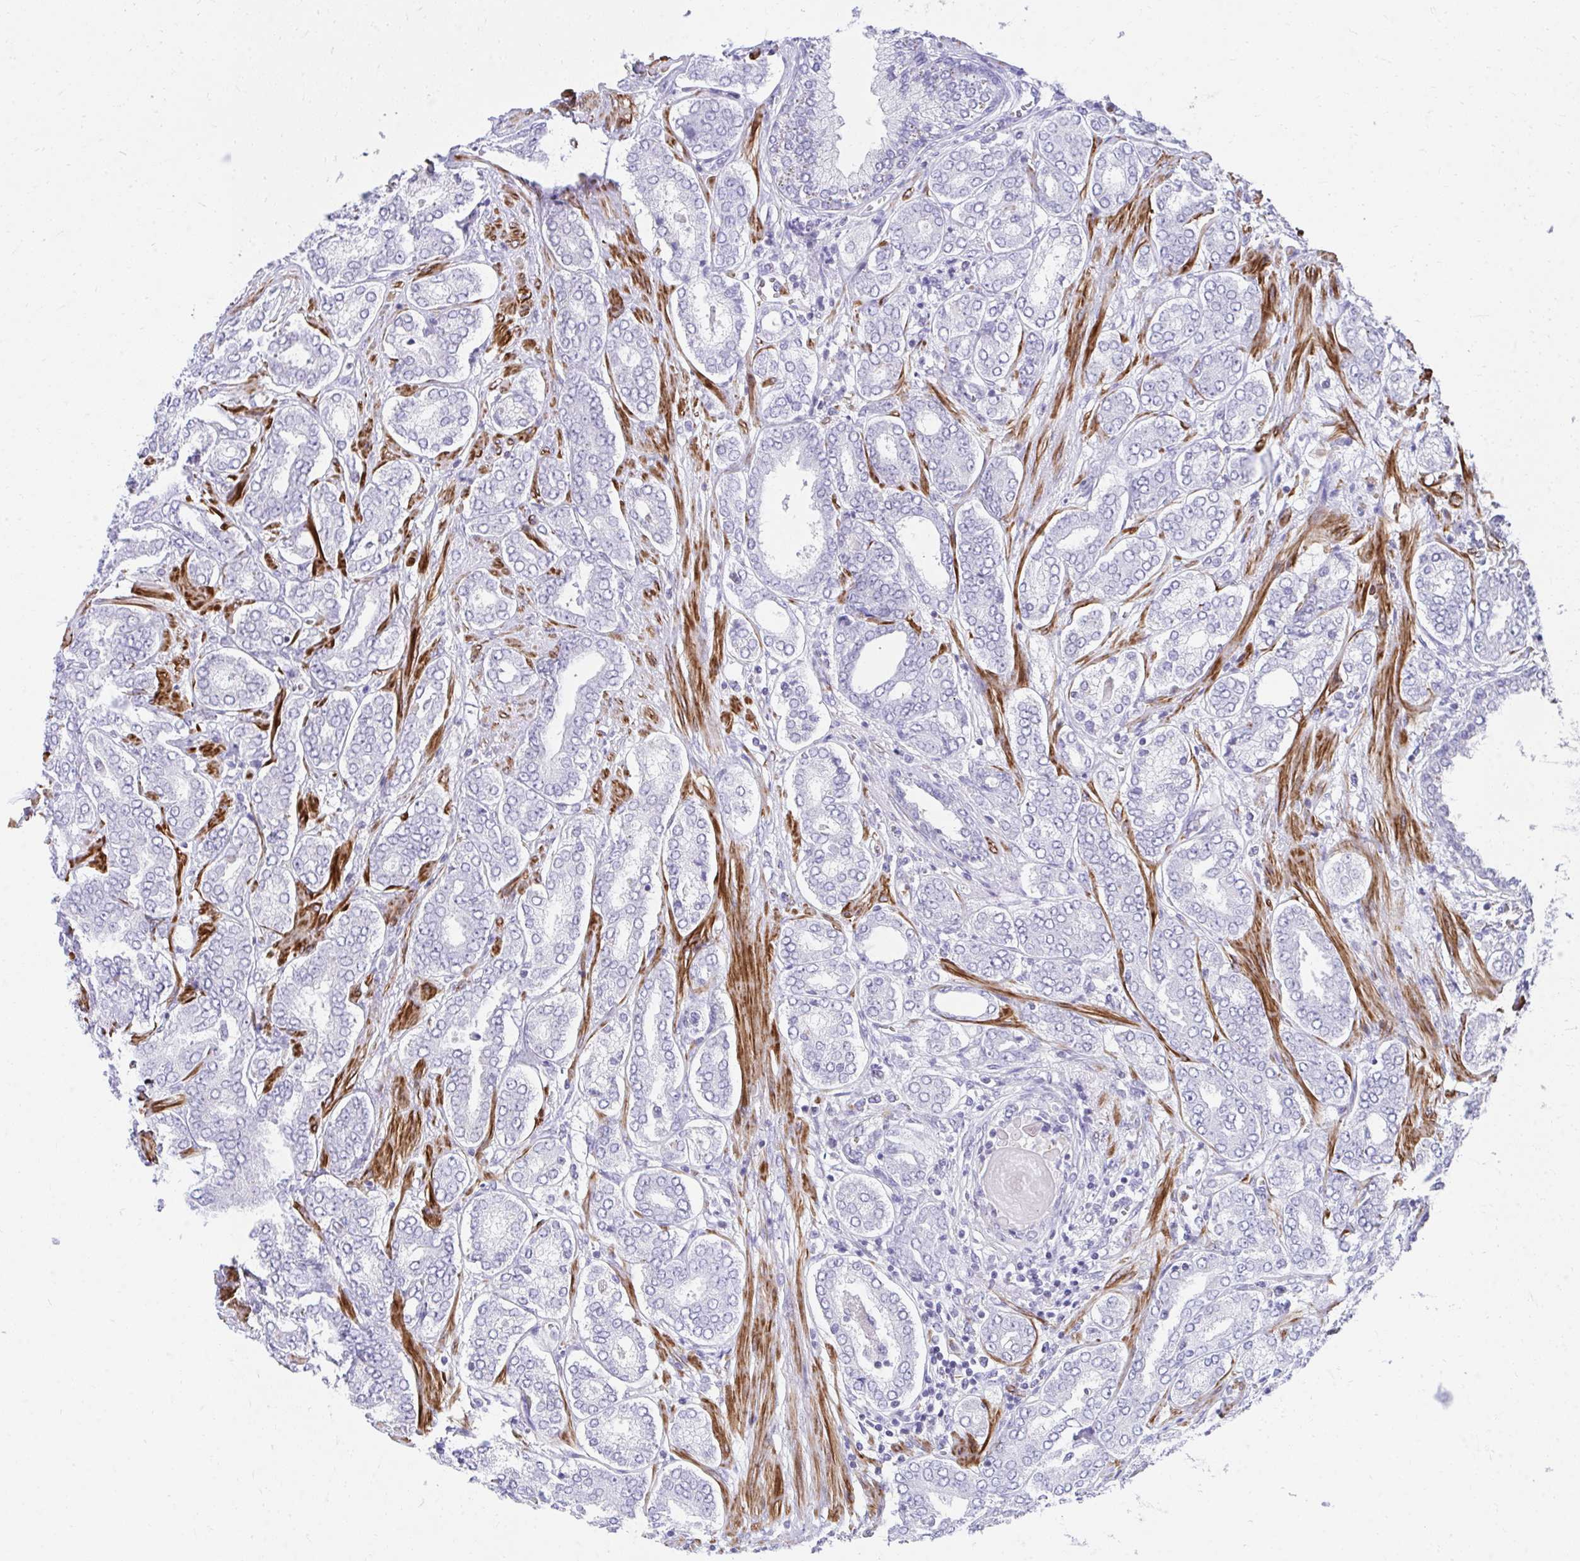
{"staining": {"intensity": "negative", "quantity": "none", "location": "none"}, "tissue": "prostate cancer", "cell_type": "Tumor cells", "image_type": "cancer", "snomed": [{"axis": "morphology", "description": "Adenocarcinoma, High grade"}, {"axis": "topography", "description": "Prostate"}], "caption": "Immunohistochemistry (IHC) of prostate adenocarcinoma (high-grade) exhibits no positivity in tumor cells. (Immunohistochemistry (IHC), brightfield microscopy, high magnification).", "gene": "CSTB", "patient": {"sex": "male", "age": 72}}